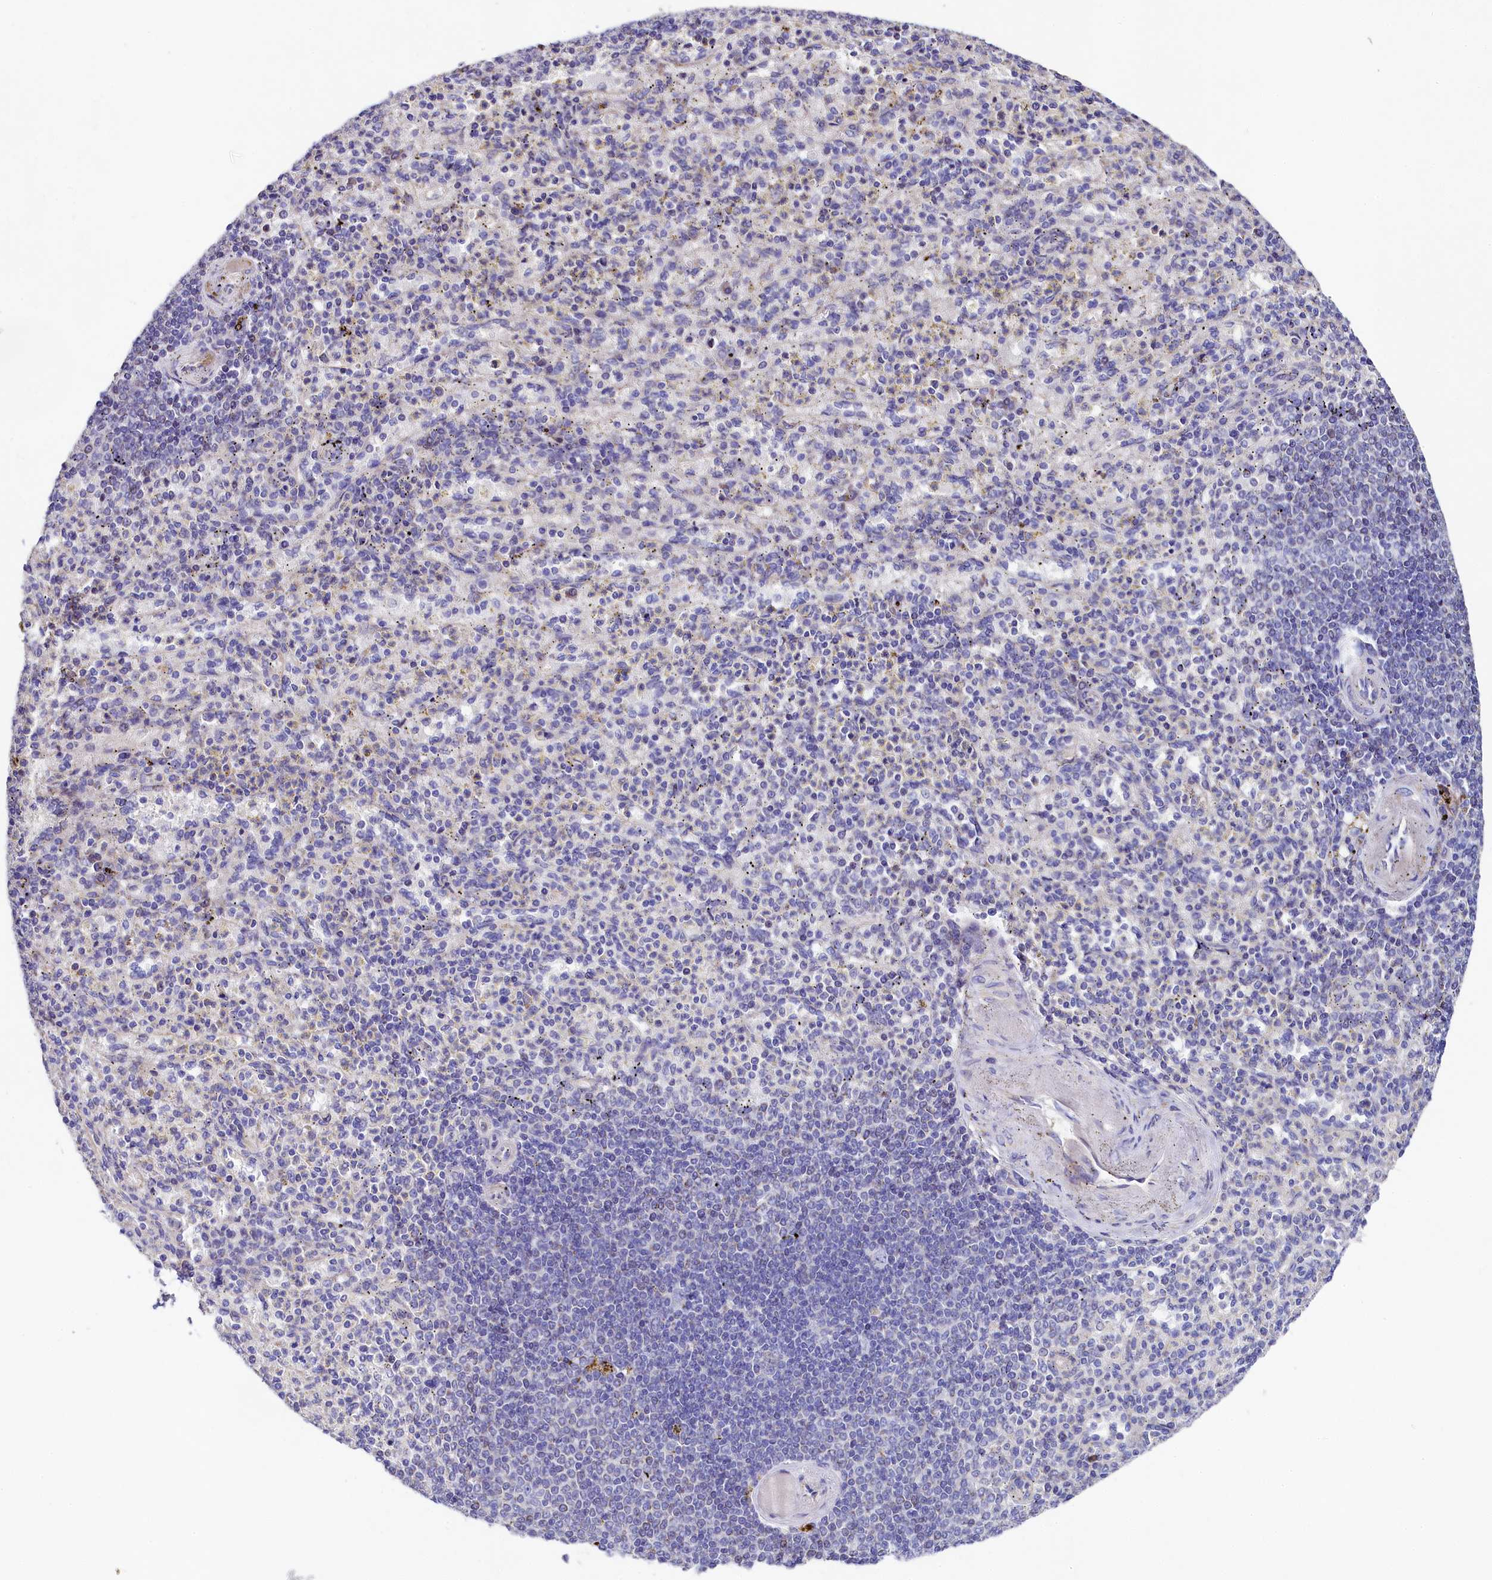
{"staining": {"intensity": "negative", "quantity": "none", "location": "none"}, "tissue": "spleen", "cell_type": "Cells in red pulp", "image_type": "normal", "snomed": [{"axis": "morphology", "description": "Normal tissue, NOS"}, {"axis": "topography", "description": "Spleen"}], "caption": "This is an immunohistochemistry (IHC) image of benign spleen. There is no staining in cells in red pulp.", "gene": "FXYD6", "patient": {"sex": "female", "age": 74}}